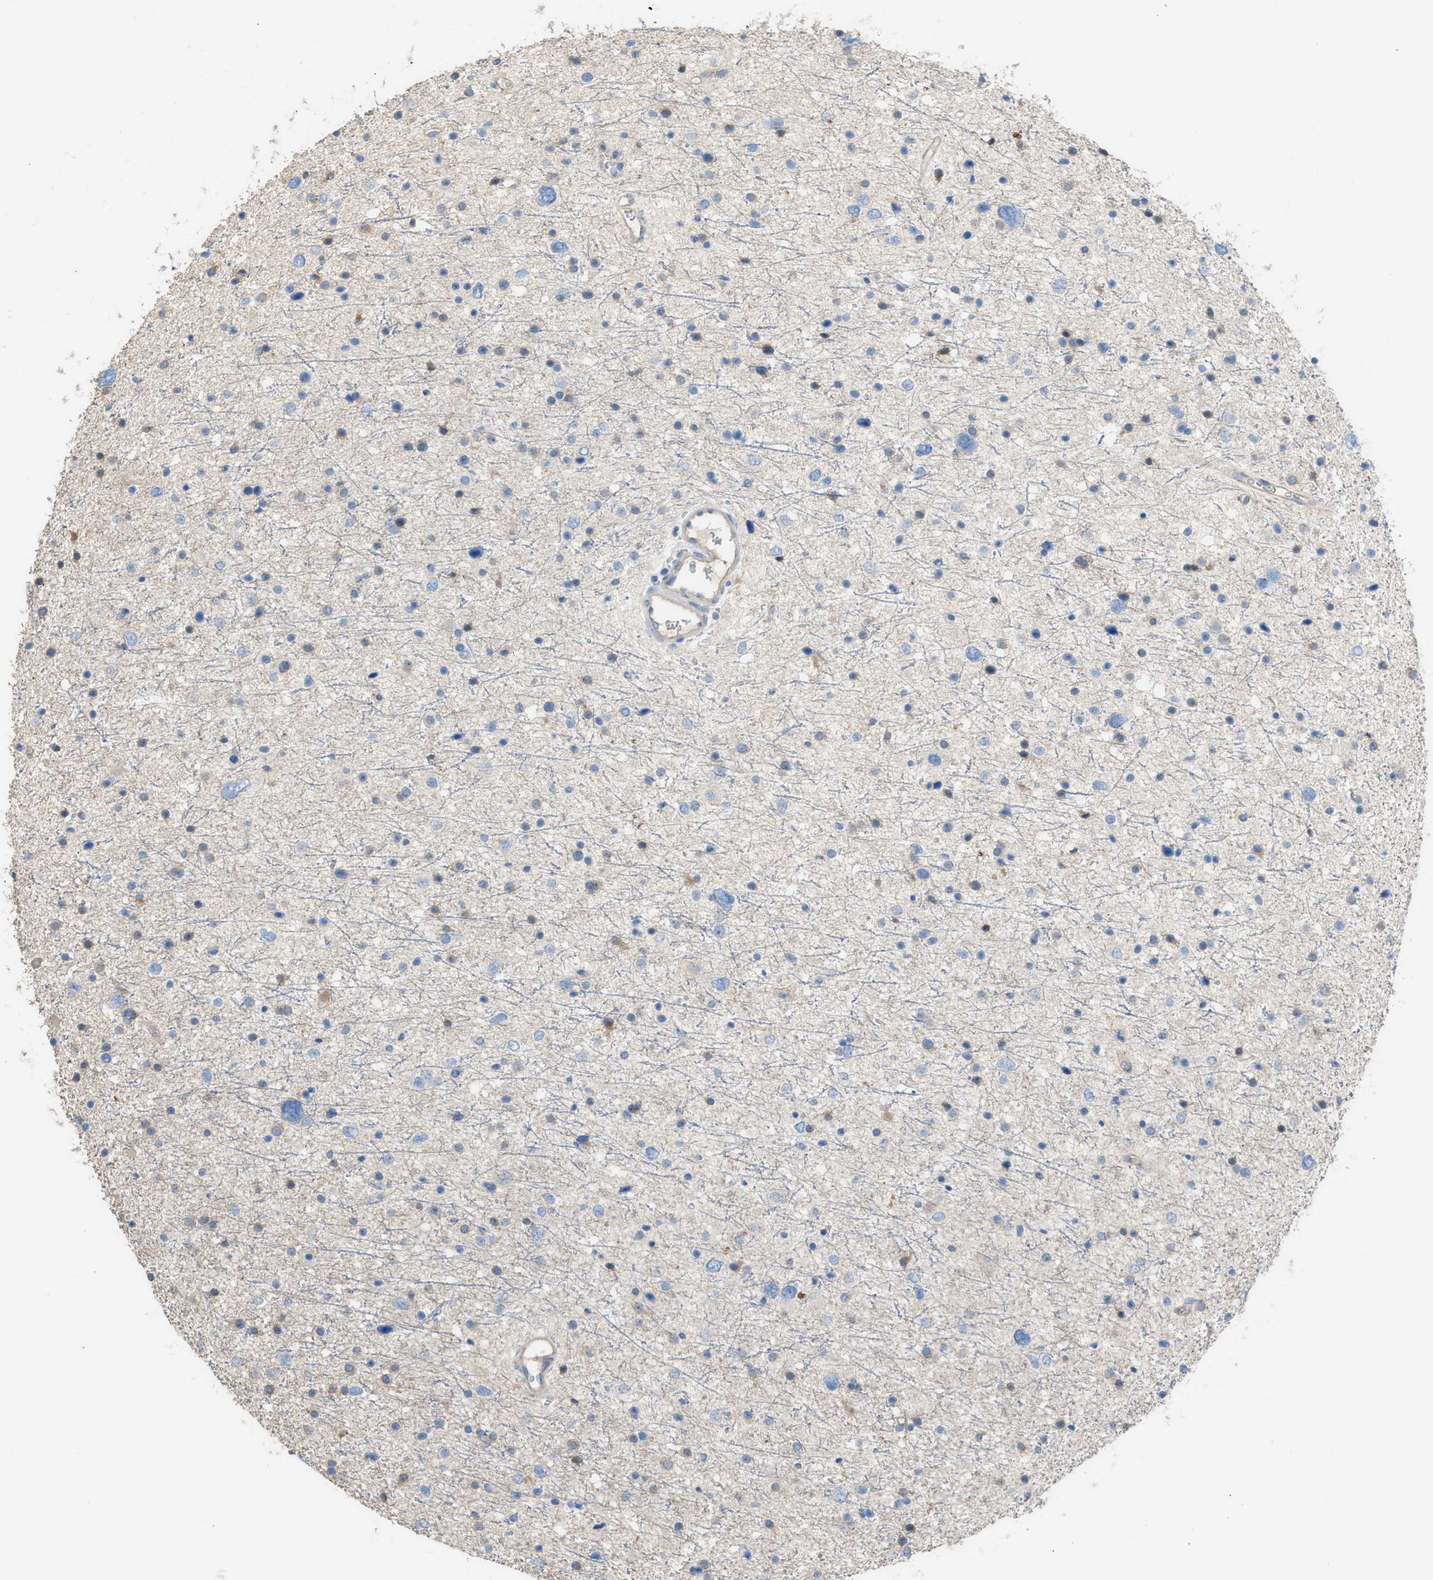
{"staining": {"intensity": "weak", "quantity": "25%-75%", "location": "cytoplasmic/membranous"}, "tissue": "glioma", "cell_type": "Tumor cells", "image_type": "cancer", "snomed": [{"axis": "morphology", "description": "Glioma, malignant, Low grade"}, {"axis": "topography", "description": "Brain"}], "caption": "Immunohistochemical staining of glioma exhibits low levels of weak cytoplasmic/membranous protein staining in approximately 25%-75% of tumor cells.", "gene": "NQO2", "patient": {"sex": "female", "age": 37}}